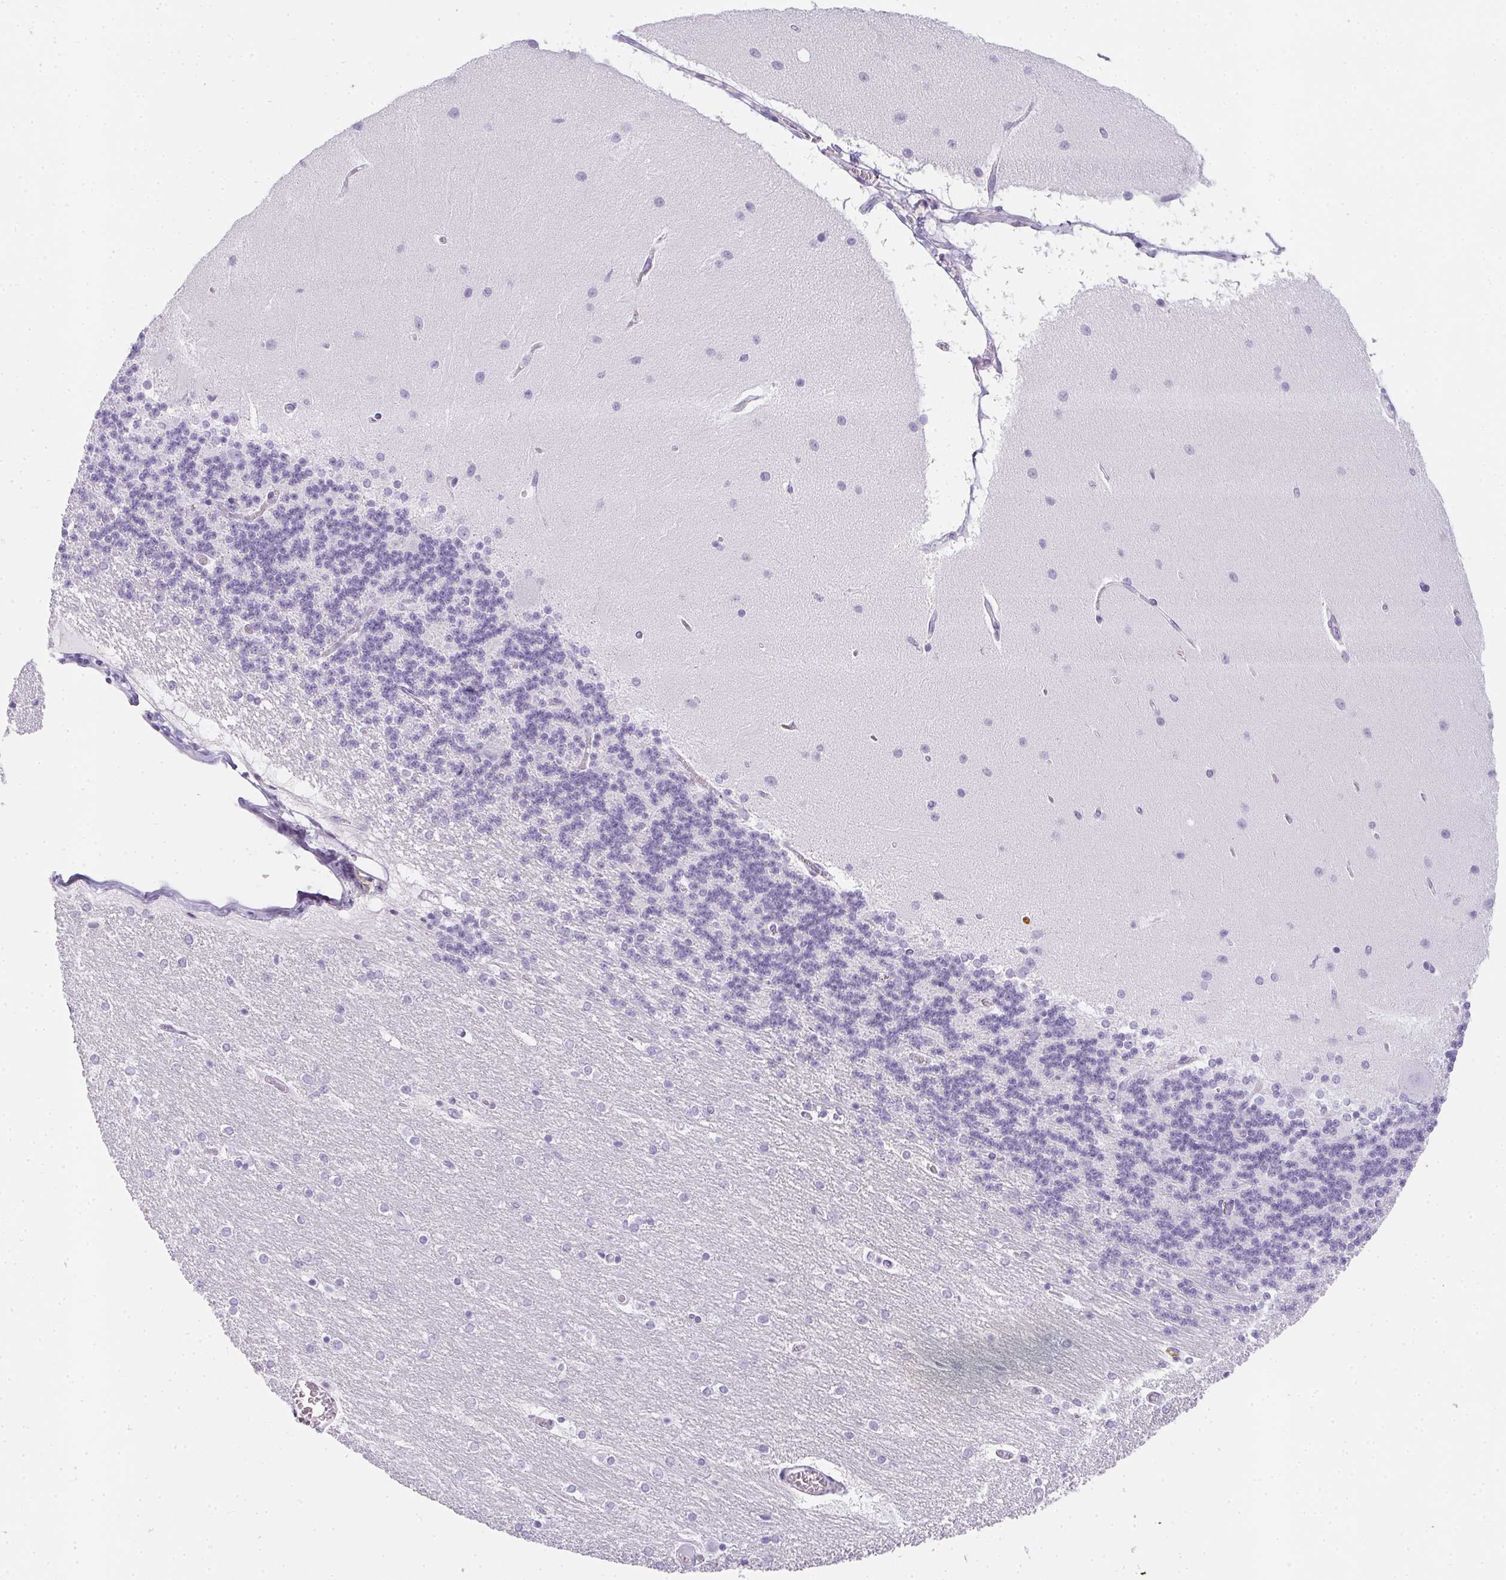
{"staining": {"intensity": "negative", "quantity": "none", "location": "none"}, "tissue": "cerebellum", "cell_type": "Cells in granular layer", "image_type": "normal", "snomed": [{"axis": "morphology", "description": "Normal tissue, NOS"}, {"axis": "topography", "description": "Cerebellum"}], "caption": "This is an immunohistochemistry histopathology image of benign human cerebellum. There is no positivity in cells in granular layer.", "gene": "HK3", "patient": {"sex": "female", "age": 54}}